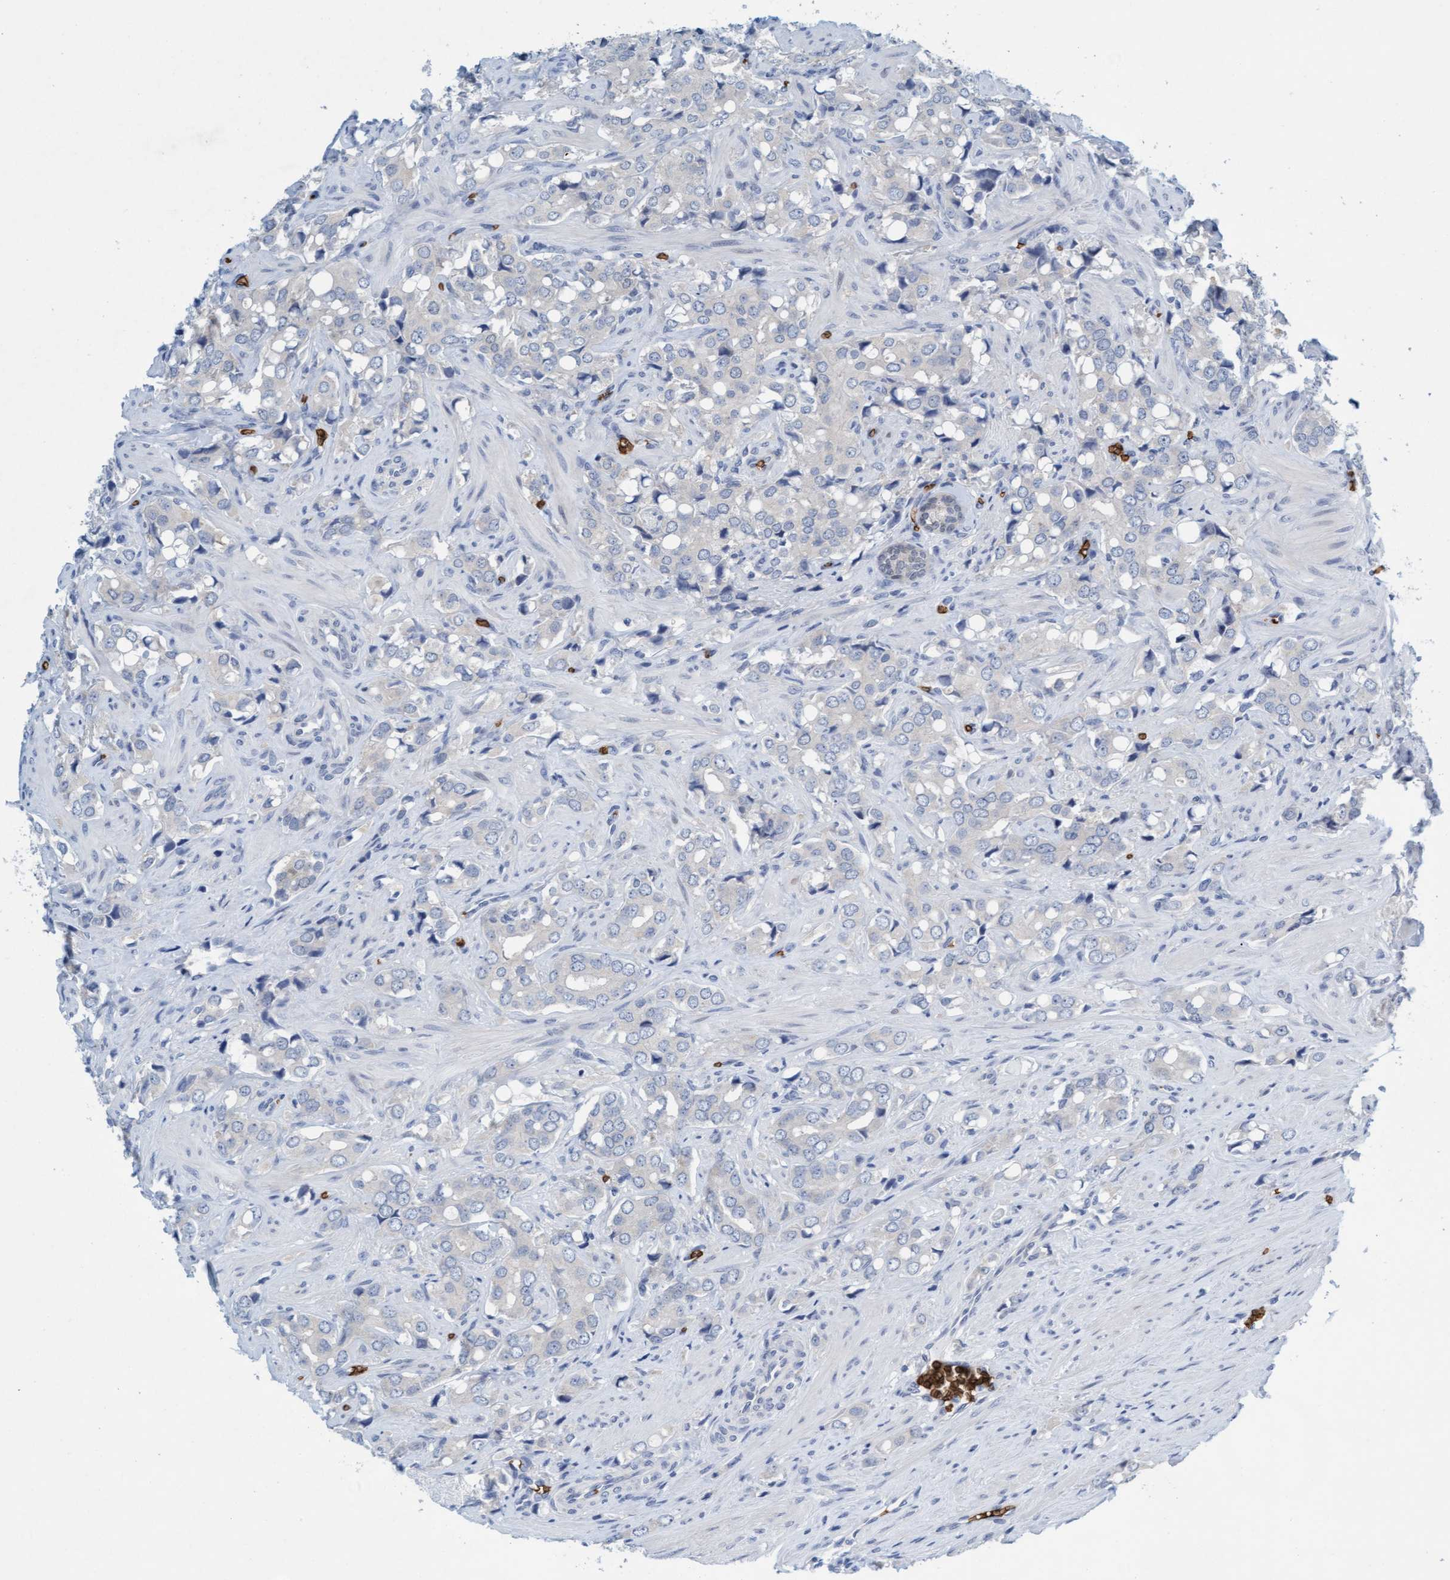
{"staining": {"intensity": "negative", "quantity": "none", "location": "none"}, "tissue": "prostate cancer", "cell_type": "Tumor cells", "image_type": "cancer", "snomed": [{"axis": "morphology", "description": "Adenocarcinoma, High grade"}, {"axis": "topography", "description": "Prostate"}], "caption": "The immunohistochemistry (IHC) histopathology image has no significant staining in tumor cells of adenocarcinoma (high-grade) (prostate) tissue. (DAB IHC, high magnification).", "gene": "SPEM2", "patient": {"sex": "male", "age": 52}}